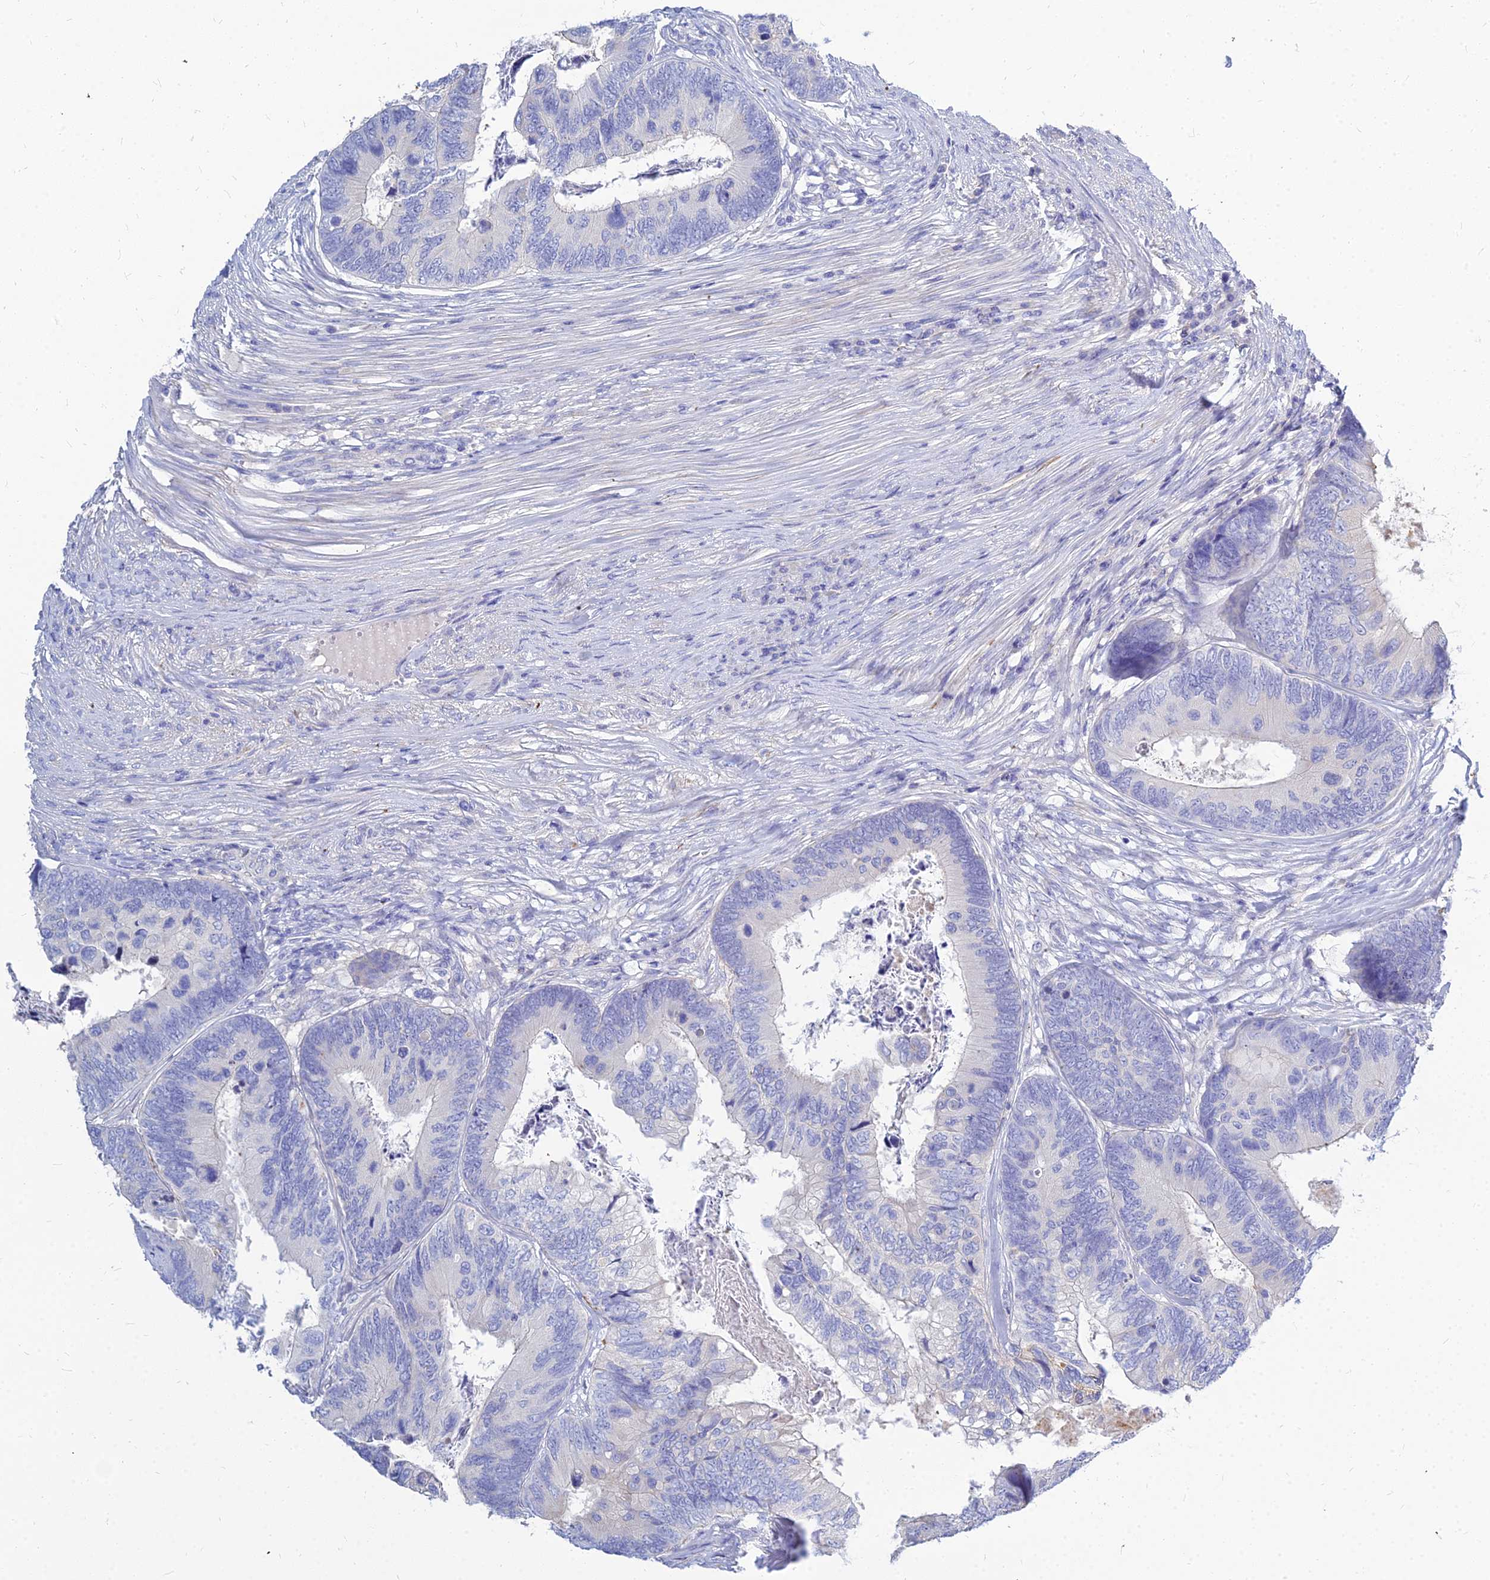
{"staining": {"intensity": "negative", "quantity": "none", "location": "none"}, "tissue": "colorectal cancer", "cell_type": "Tumor cells", "image_type": "cancer", "snomed": [{"axis": "morphology", "description": "Adenocarcinoma, NOS"}, {"axis": "topography", "description": "Colon"}], "caption": "A micrograph of human adenocarcinoma (colorectal) is negative for staining in tumor cells. The staining is performed using DAB brown chromogen with nuclei counter-stained in using hematoxylin.", "gene": "ZNF552", "patient": {"sex": "female", "age": 67}}